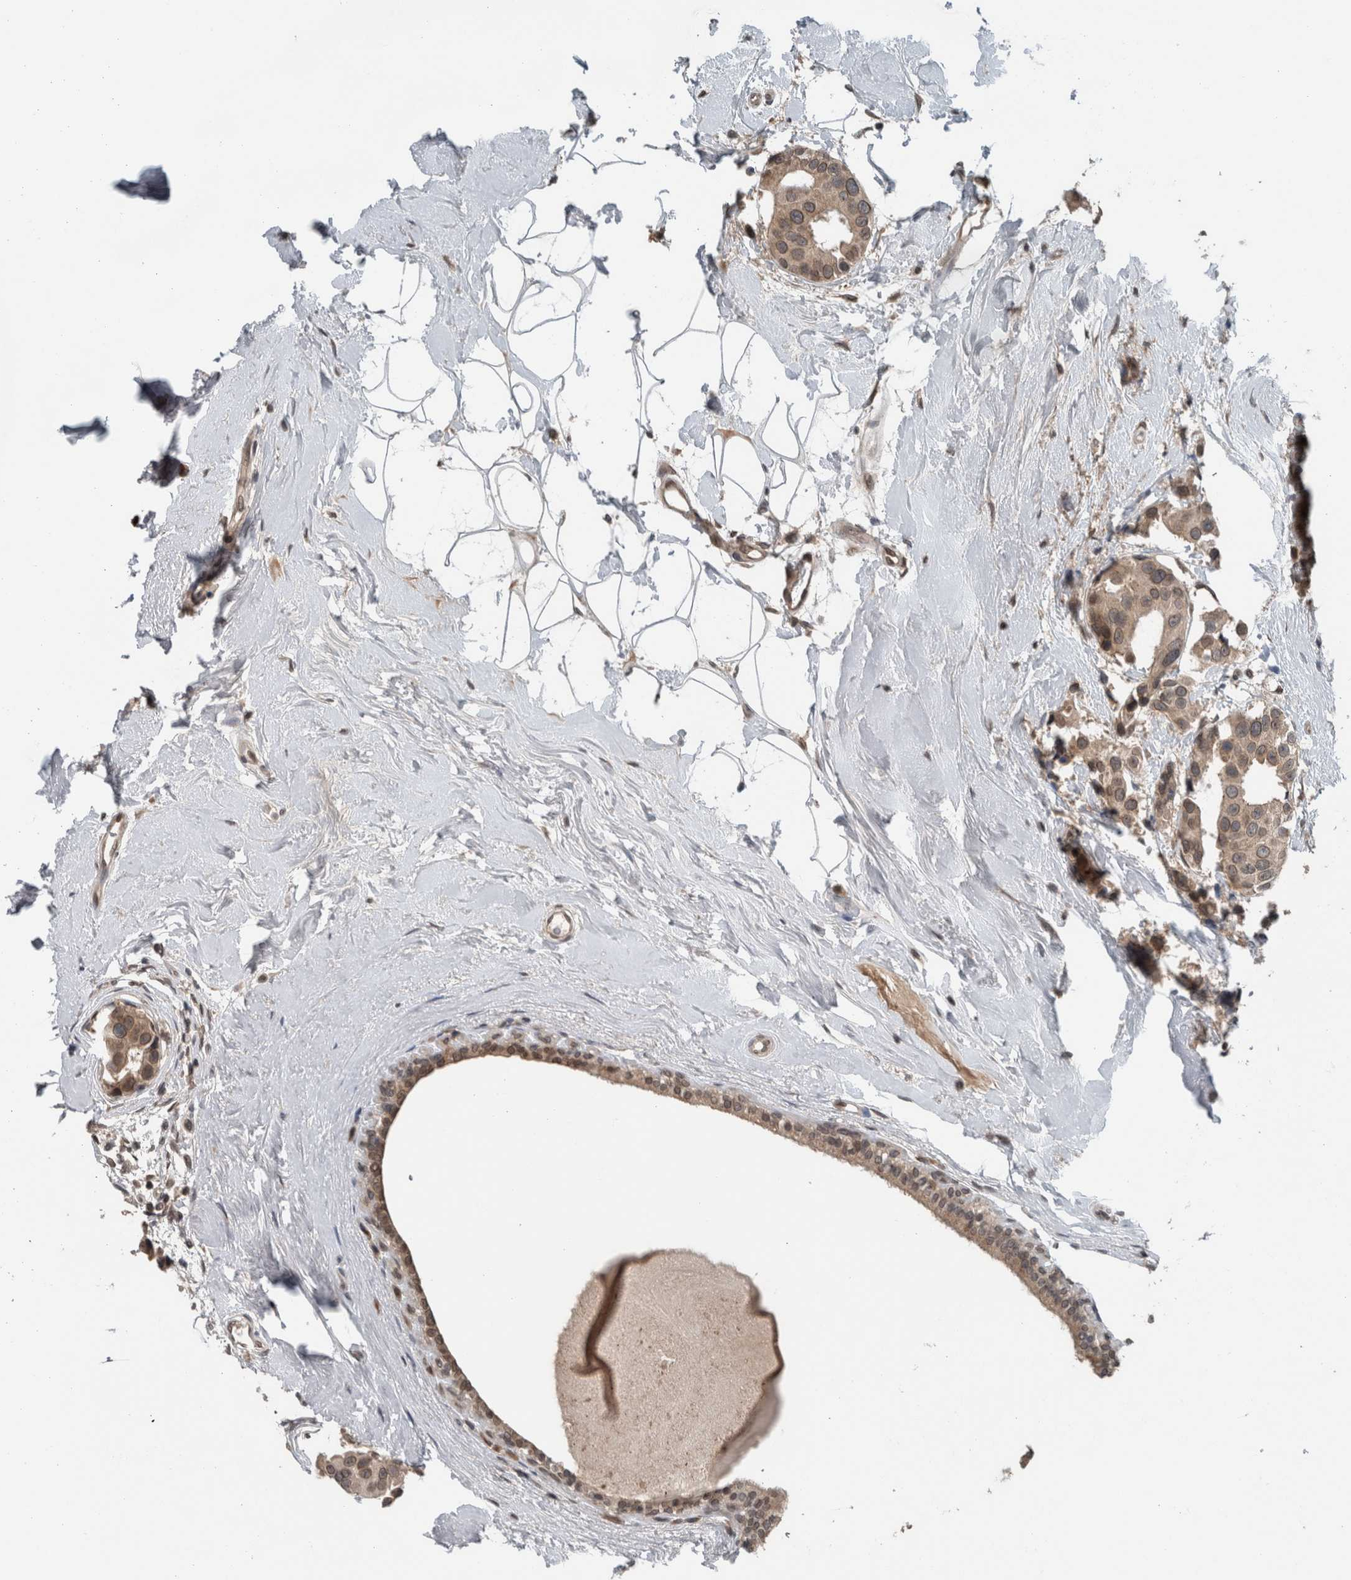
{"staining": {"intensity": "weak", "quantity": ">75%", "location": "cytoplasmic/membranous"}, "tissue": "breast cancer", "cell_type": "Tumor cells", "image_type": "cancer", "snomed": [{"axis": "morphology", "description": "Normal tissue, NOS"}, {"axis": "morphology", "description": "Duct carcinoma"}, {"axis": "topography", "description": "Breast"}], "caption": "Immunohistochemical staining of breast cancer exhibits low levels of weak cytoplasmic/membranous positivity in about >75% of tumor cells. The staining is performed using DAB (3,3'-diaminobenzidine) brown chromogen to label protein expression. The nuclei are counter-stained blue using hematoxylin.", "gene": "SPAG7", "patient": {"sex": "female", "age": 39}}